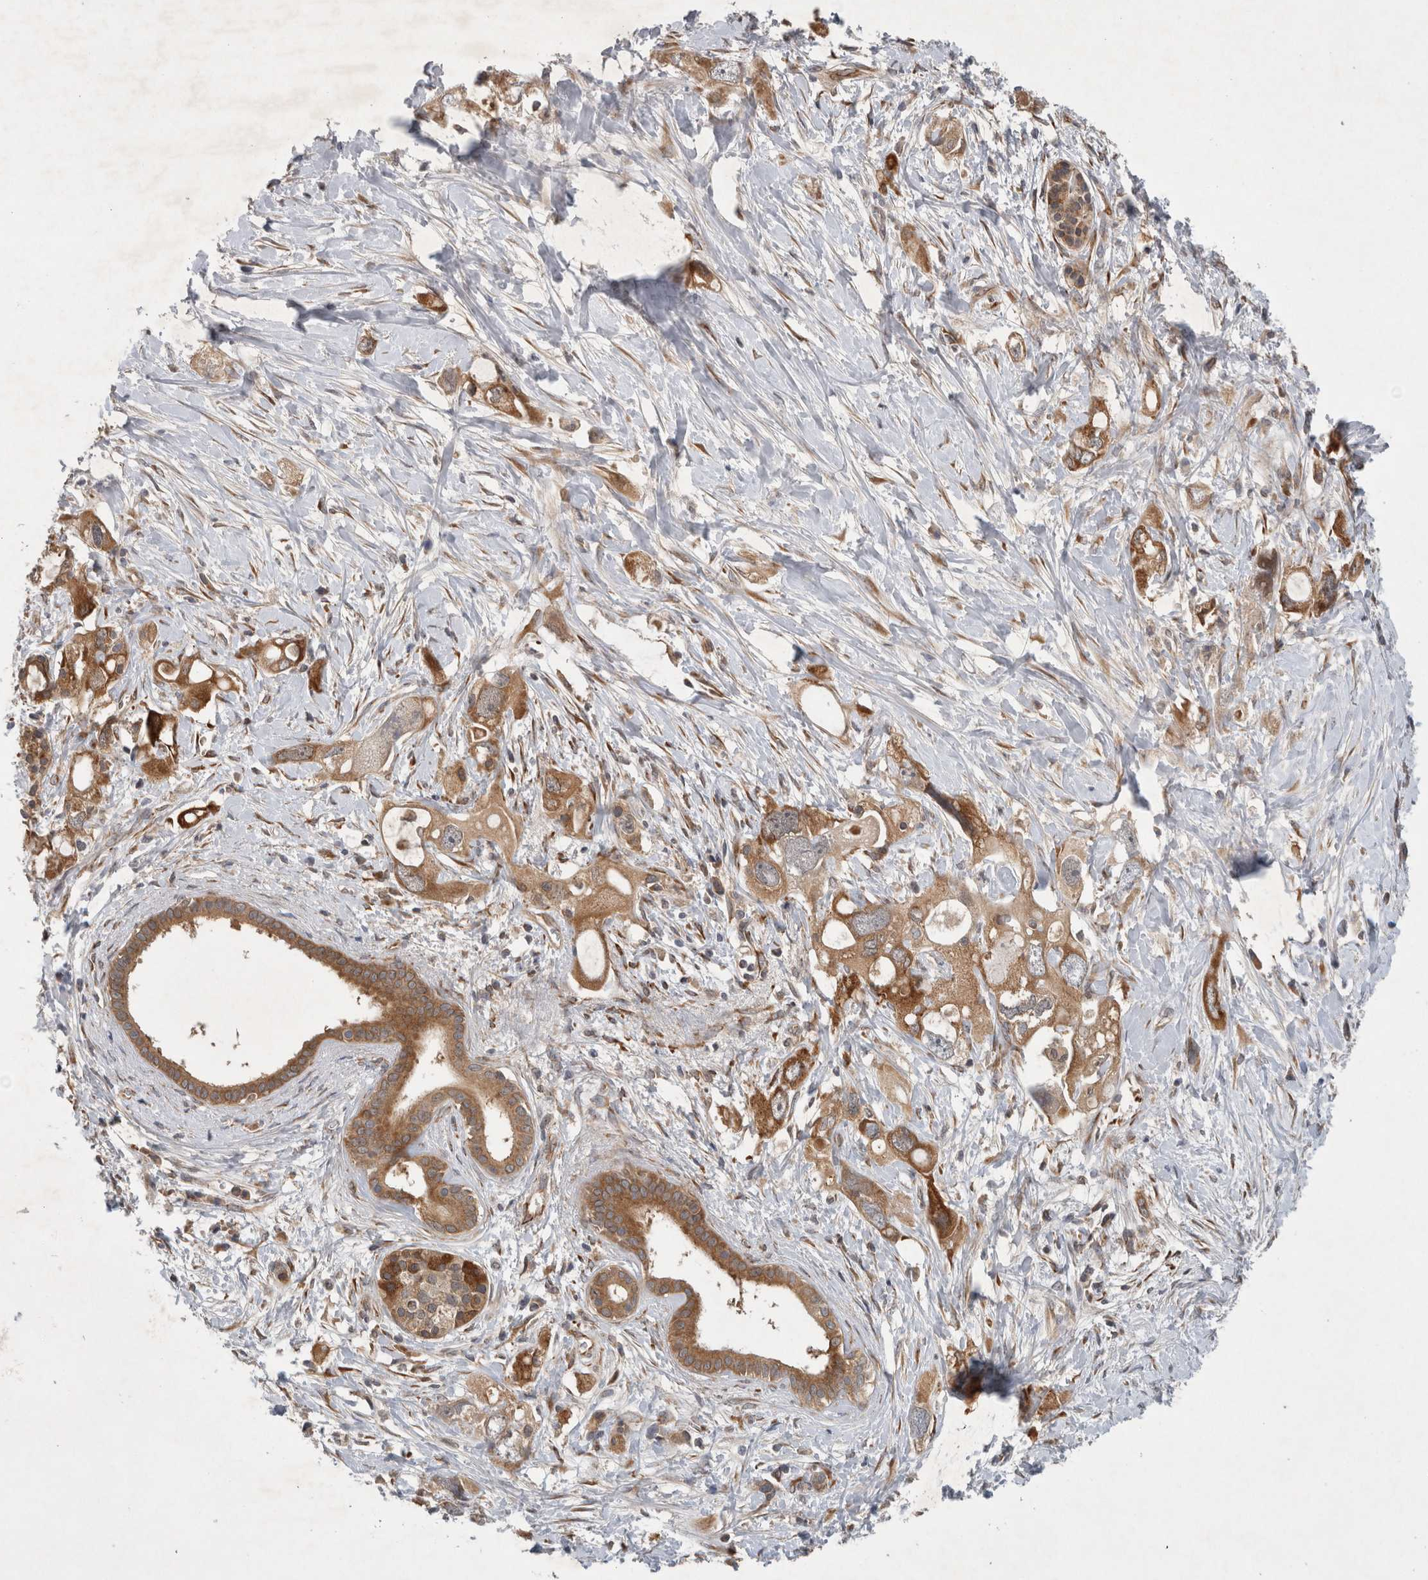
{"staining": {"intensity": "moderate", "quantity": ">75%", "location": "cytoplasmic/membranous"}, "tissue": "pancreatic cancer", "cell_type": "Tumor cells", "image_type": "cancer", "snomed": [{"axis": "morphology", "description": "Adenocarcinoma, NOS"}, {"axis": "topography", "description": "Pancreas"}], "caption": "This histopathology image displays immunohistochemistry staining of pancreatic cancer, with medium moderate cytoplasmic/membranous positivity in approximately >75% of tumor cells.", "gene": "PDCD2", "patient": {"sex": "female", "age": 56}}